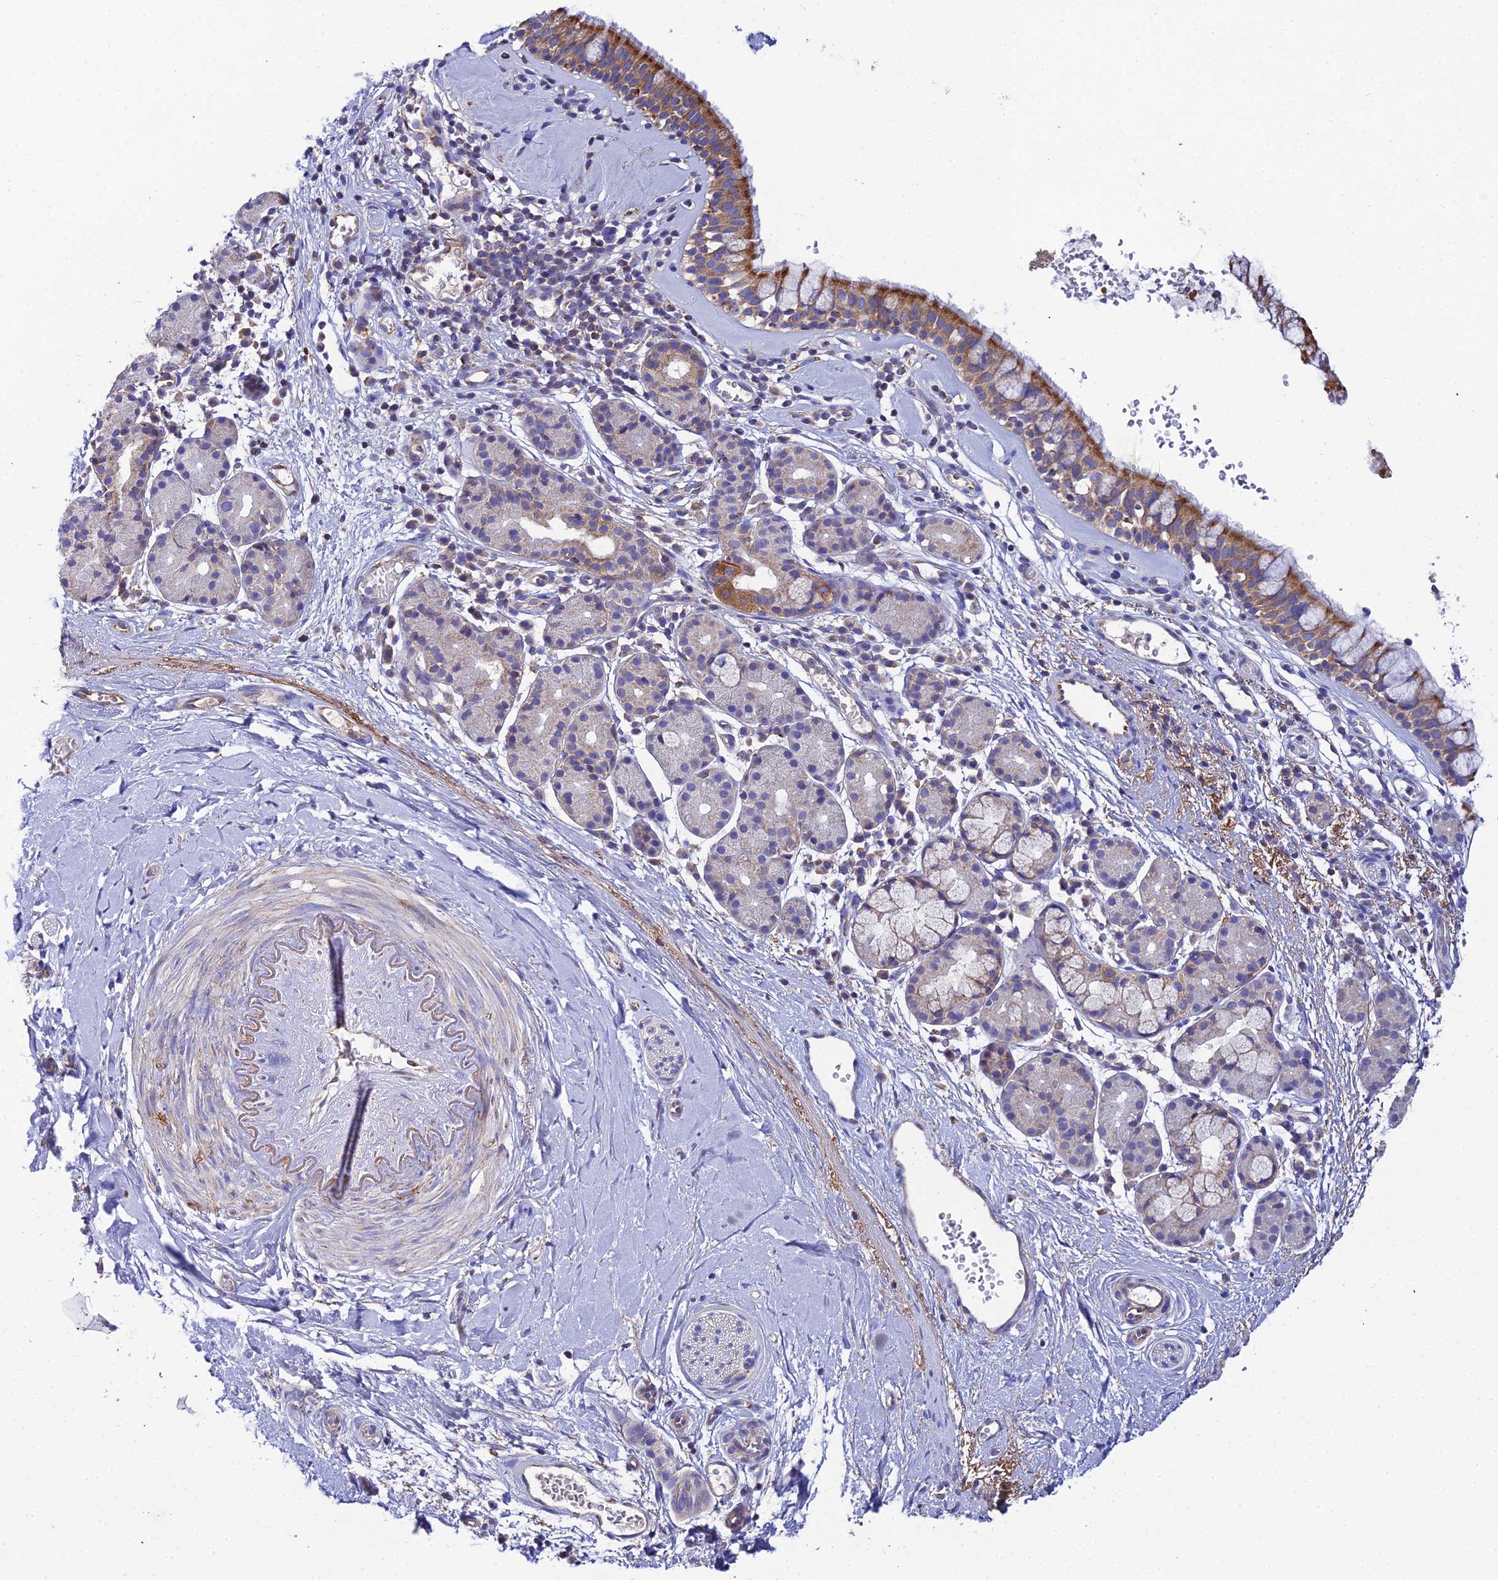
{"staining": {"intensity": "moderate", "quantity": "25%-75%", "location": "cytoplasmic/membranous"}, "tissue": "nasopharynx", "cell_type": "Respiratory epithelial cells", "image_type": "normal", "snomed": [{"axis": "morphology", "description": "Normal tissue, NOS"}, {"axis": "topography", "description": "Nasopharynx"}], "caption": "IHC (DAB) staining of benign human nasopharynx reveals moderate cytoplasmic/membranous protein positivity in approximately 25%-75% of respiratory epithelial cells.", "gene": "NIPSNAP3A", "patient": {"sex": "male", "age": 82}}